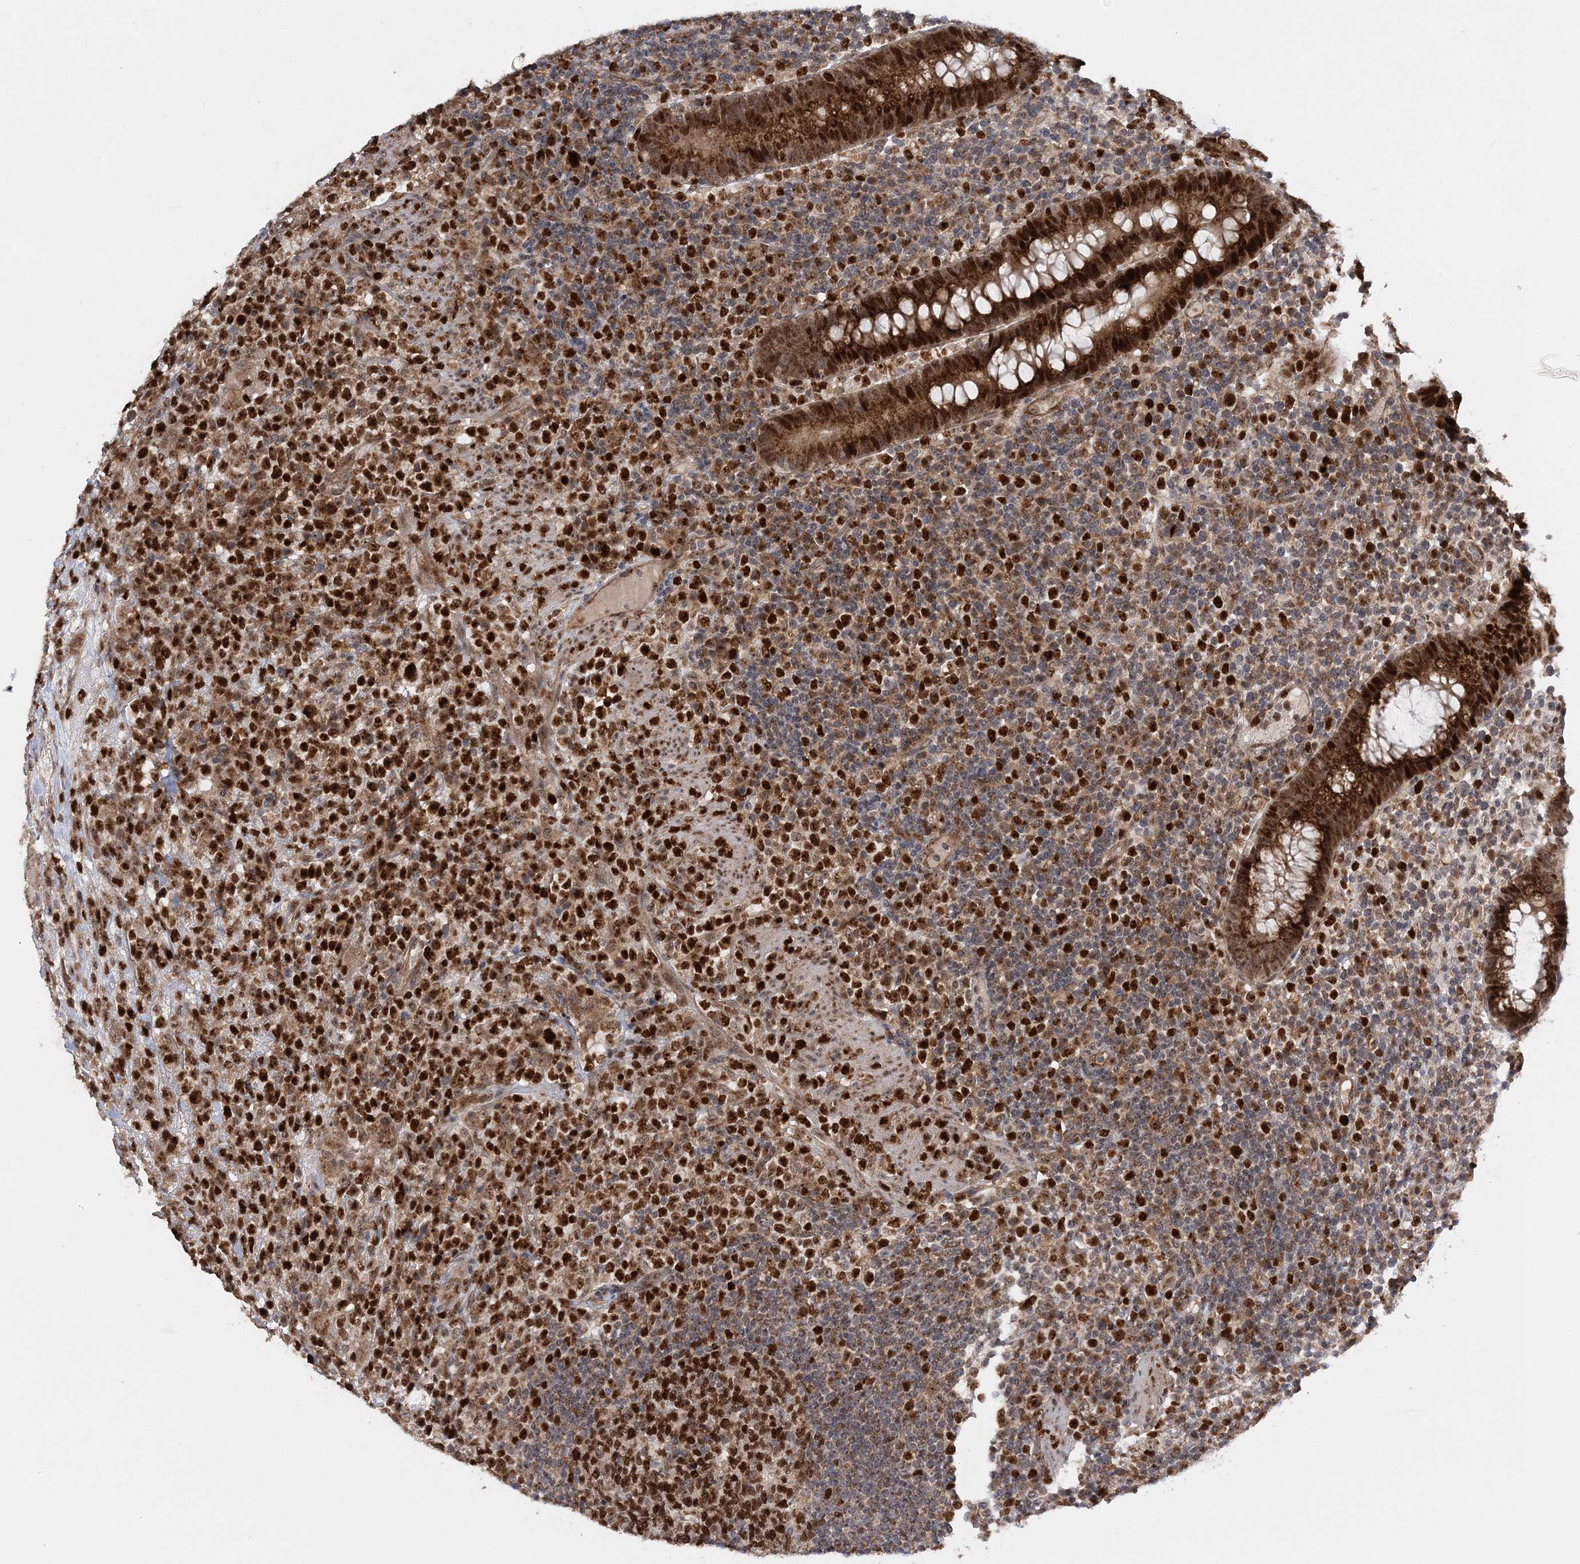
{"staining": {"intensity": "strong", "quantity": ">75%", "location": "nuclear"}, "tissue": "lymphoma", "cell_type": "Tumor cells", "image_type": "cancer", "snomed": [{"axis": "morphology", "description": "Malignant lymphoma, non-Hodgkin's type, High grade"}, {"axis": "topography", "description": "Colon"}], "caption": "Immunohistochemical staining of human lymphoma reveals strong nuclear protein staining in approximately >75% of tumor cells. (DAB IHC, brown staining for protein, blue staining for nuclei).", "gene": "KIF4A", "patient": {"sex": "female", "age": 53}}